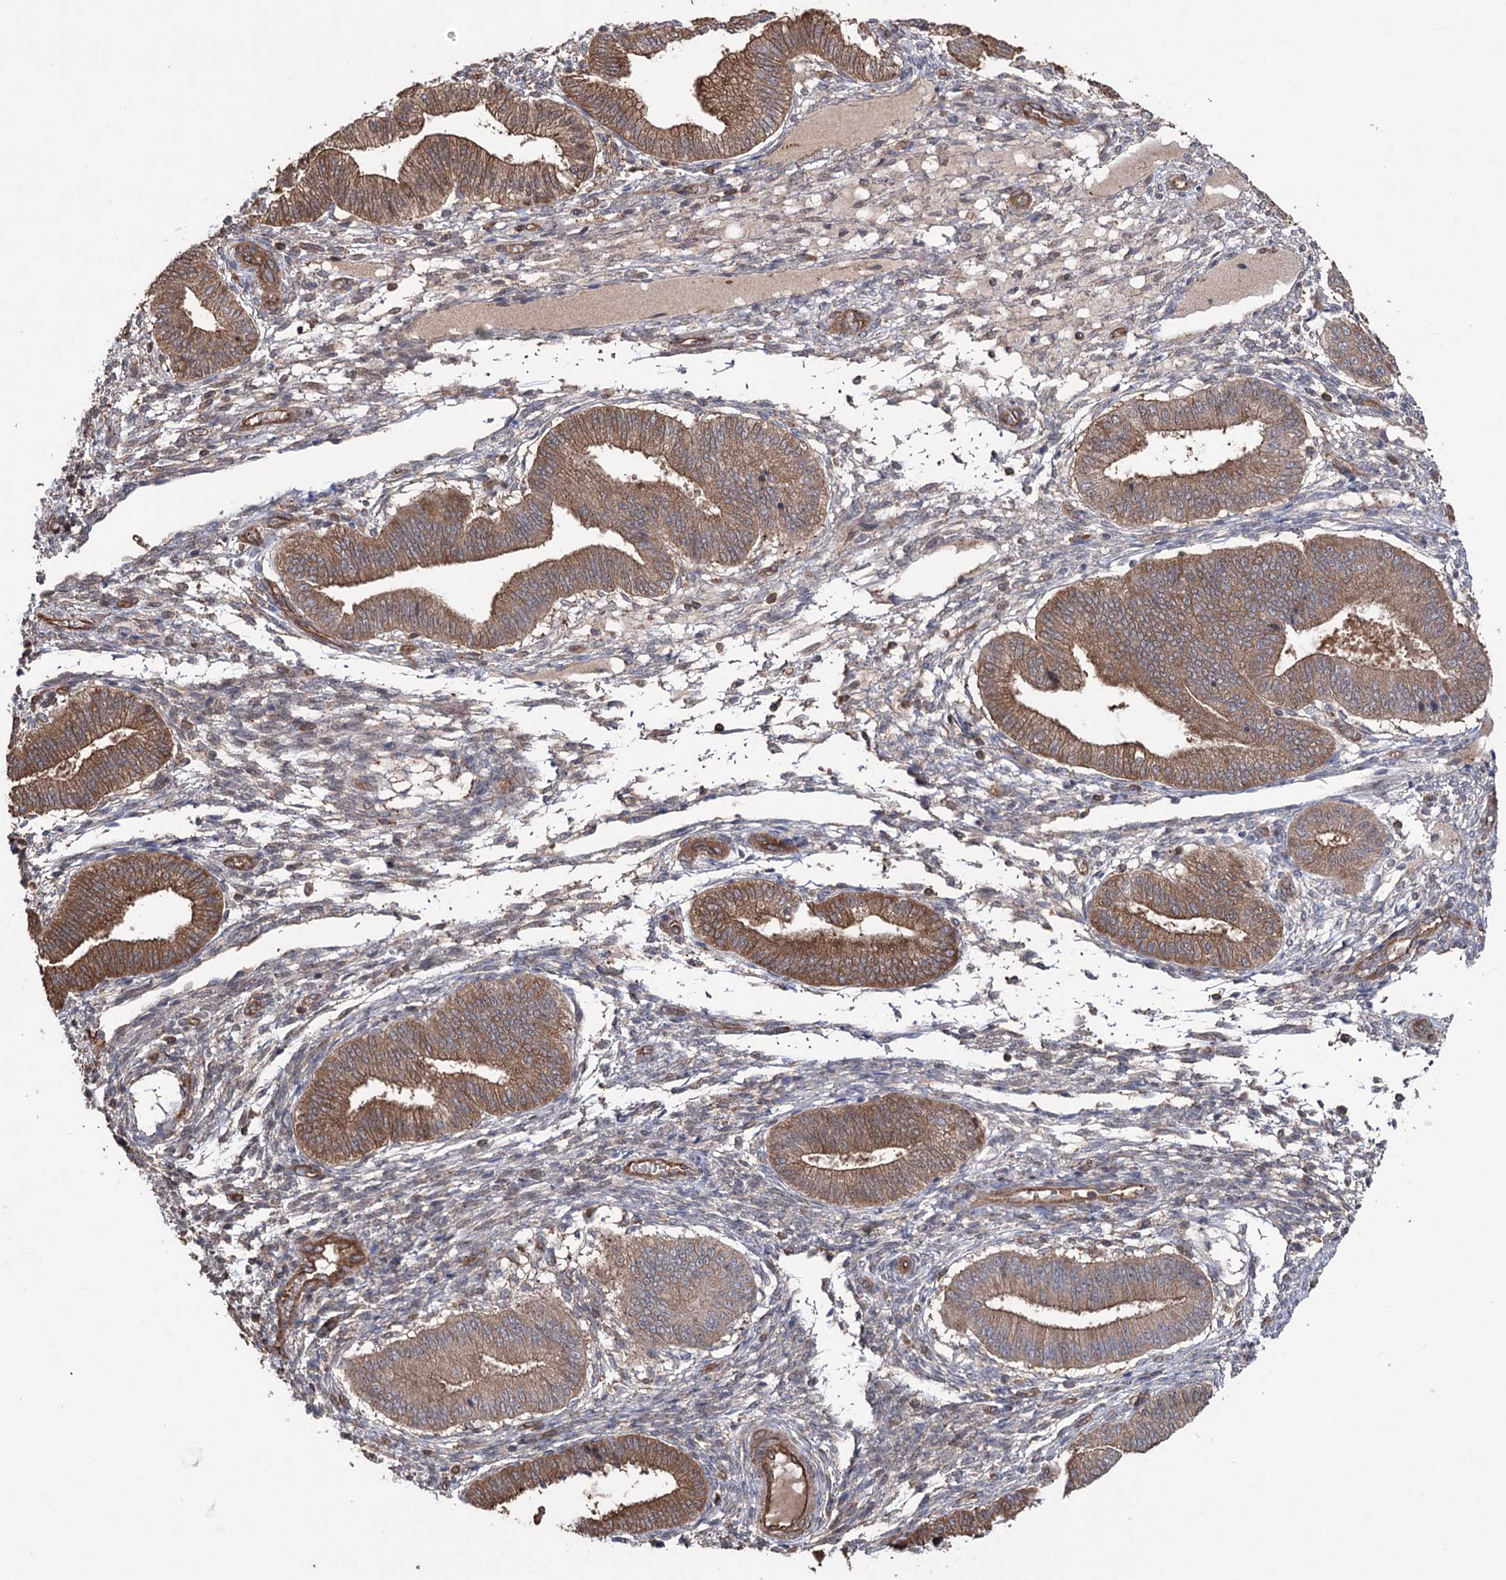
{"staining": {"intensity": "moderate", "quantity": ">75%", "location": "cytoplasmic/membranous"}, "tissue": "endometrium", "cell_type": "Cells in endometrial stroma", "image_type": "normal", "snomed": [{"axis": "morphology", "description": "Normal tissue, NOS"}, {"axis": "topography", "description": "Endometrium"}], "caption": "Brown immunohistochemical staining in unremarkable endometrium shows moderate cytoplasmic/membranous expression in approximately >75% of cells in endometrial stroma. The protein is shown in brown color, while the nuclei are stained blue.", "gene": "LARS2", "patient": {"sex": "female", "age": 39}}